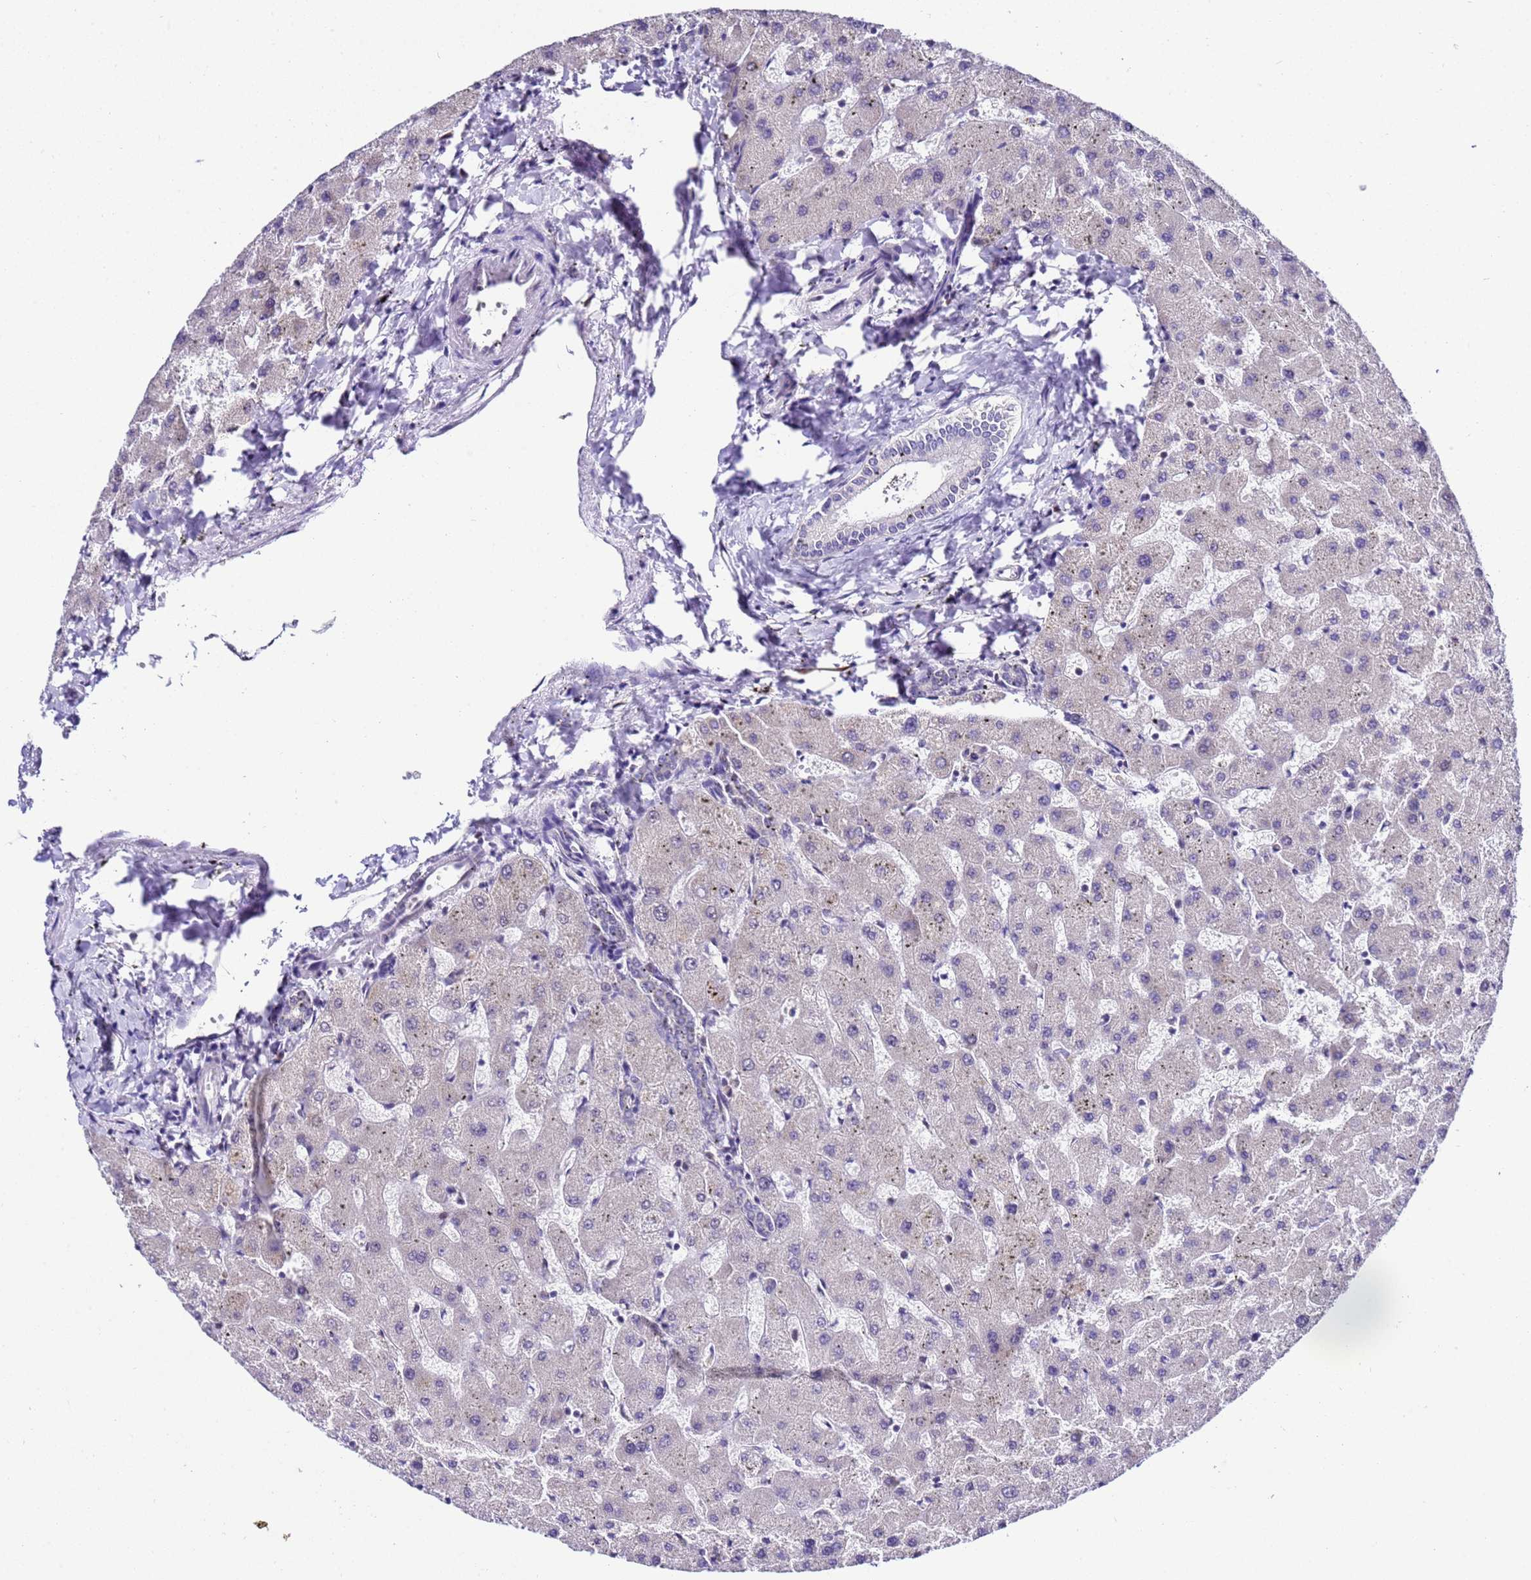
{"staining": {"intensity": "negative", "quantity": "none", "location": "none"}, "tissue": "liver", "cell_type": "Cholangiocytes", "image_type": "normal", "snomed": [{"axis": "morphology", "description": "Normal tissue, NOS"}, {"axis": "topography", "description": "Liver"}], "caption": "This is an IHC histopathology image of normal human liver. There is no positivity in cholangiocytes.", "gene": "SMN1", "patient": {"sex": "female", "age": 63}}